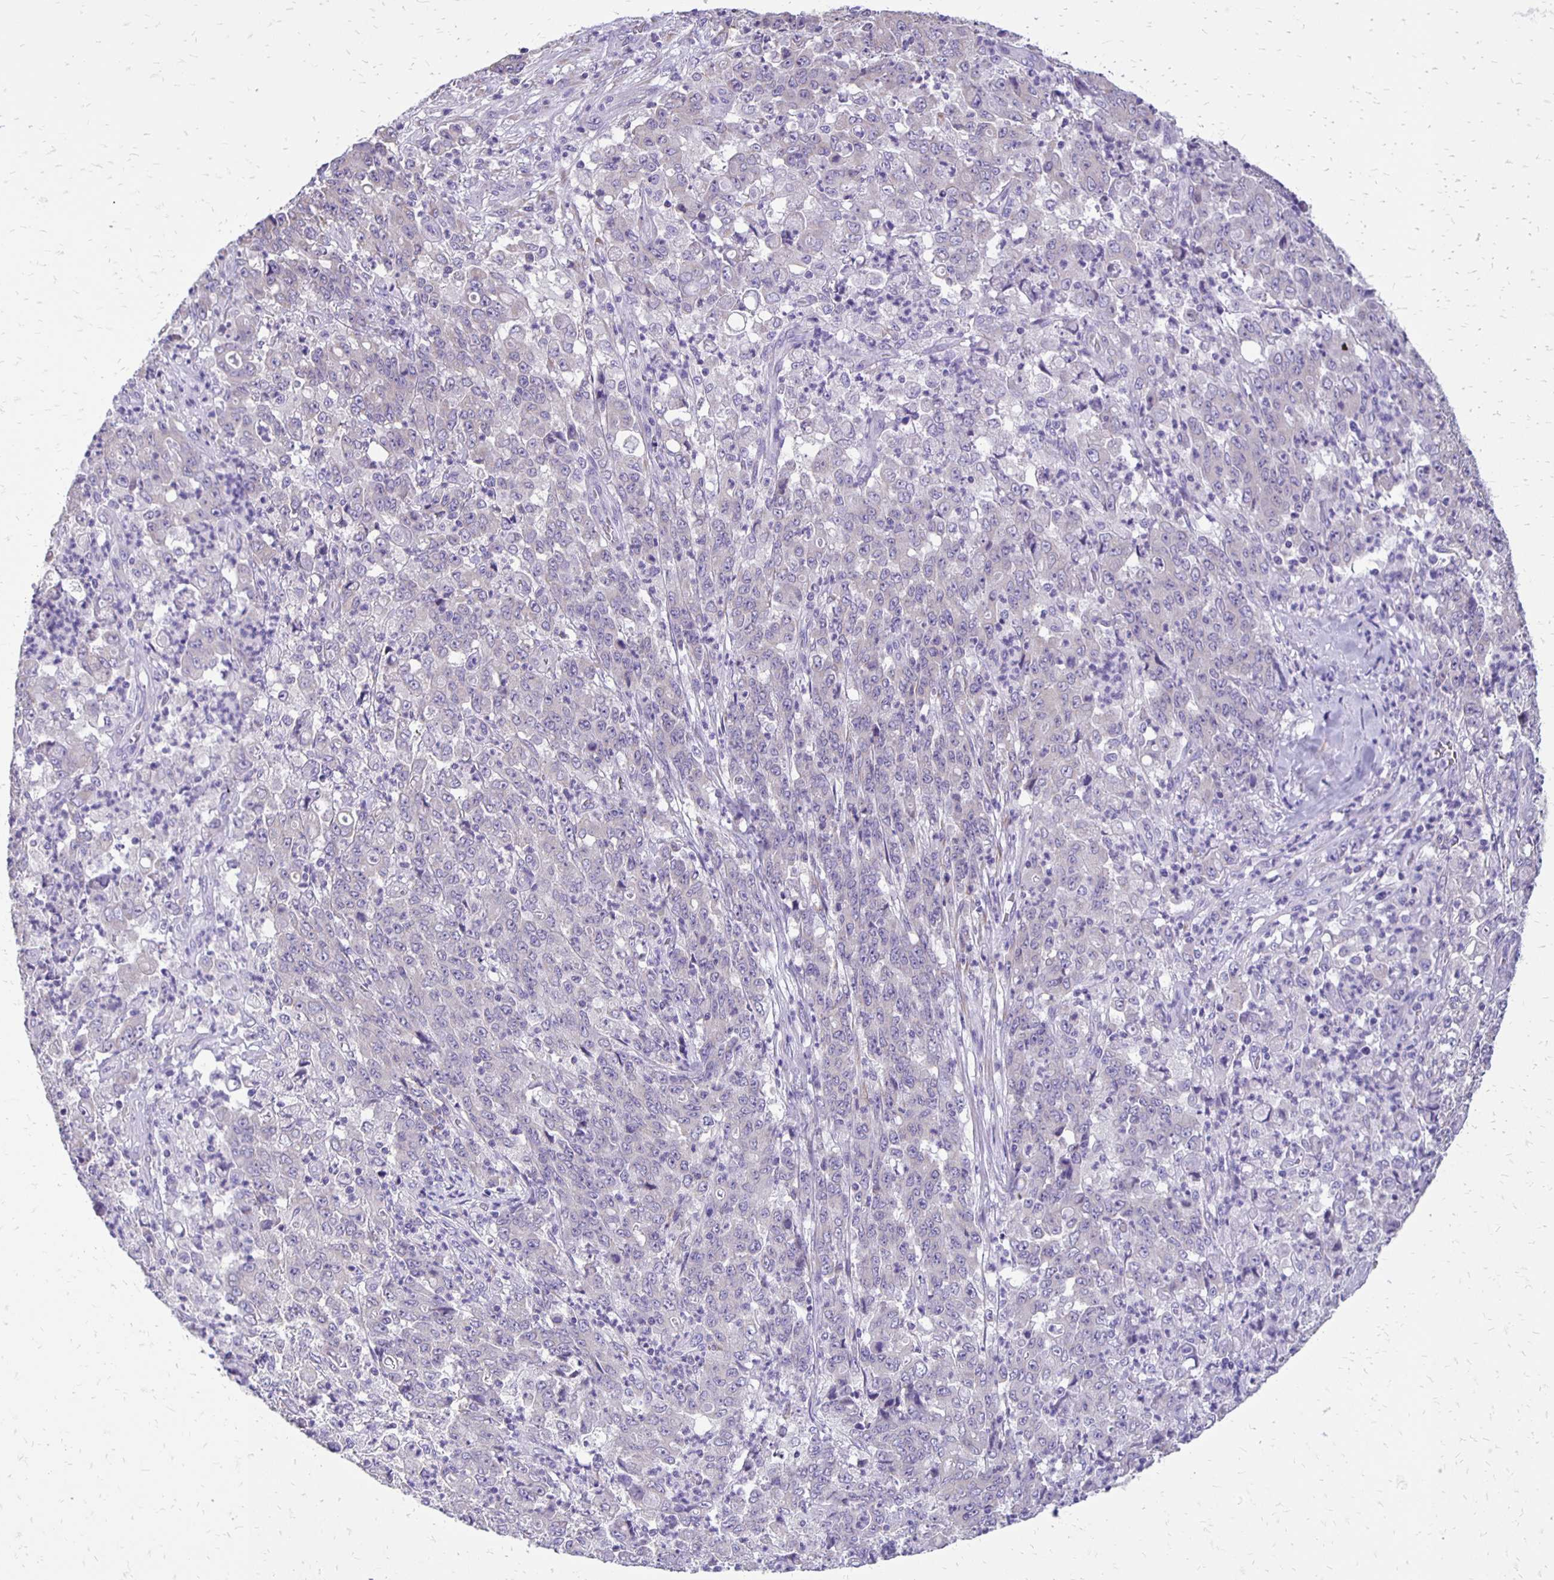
{"staining": {"intensity": "negative", "quantity": "none", "location": "none"}, "tissue": "stomach cancer", "cell_type": "Tumor cells", "image_type": "cancer", "snomed": [{"axis": "morphology", "description": "Adenocarcinoma, NOS"}, {"axis": "topography", "description": "Stomach, lower"}], "caption": "This is an immunohistochemistry histopathology image of stomach cancer (adenocarcinoma). There is no positivity in tumor cells.", "gene": "ANKRD45", "patient": {"sex": "female", "age": 71}}